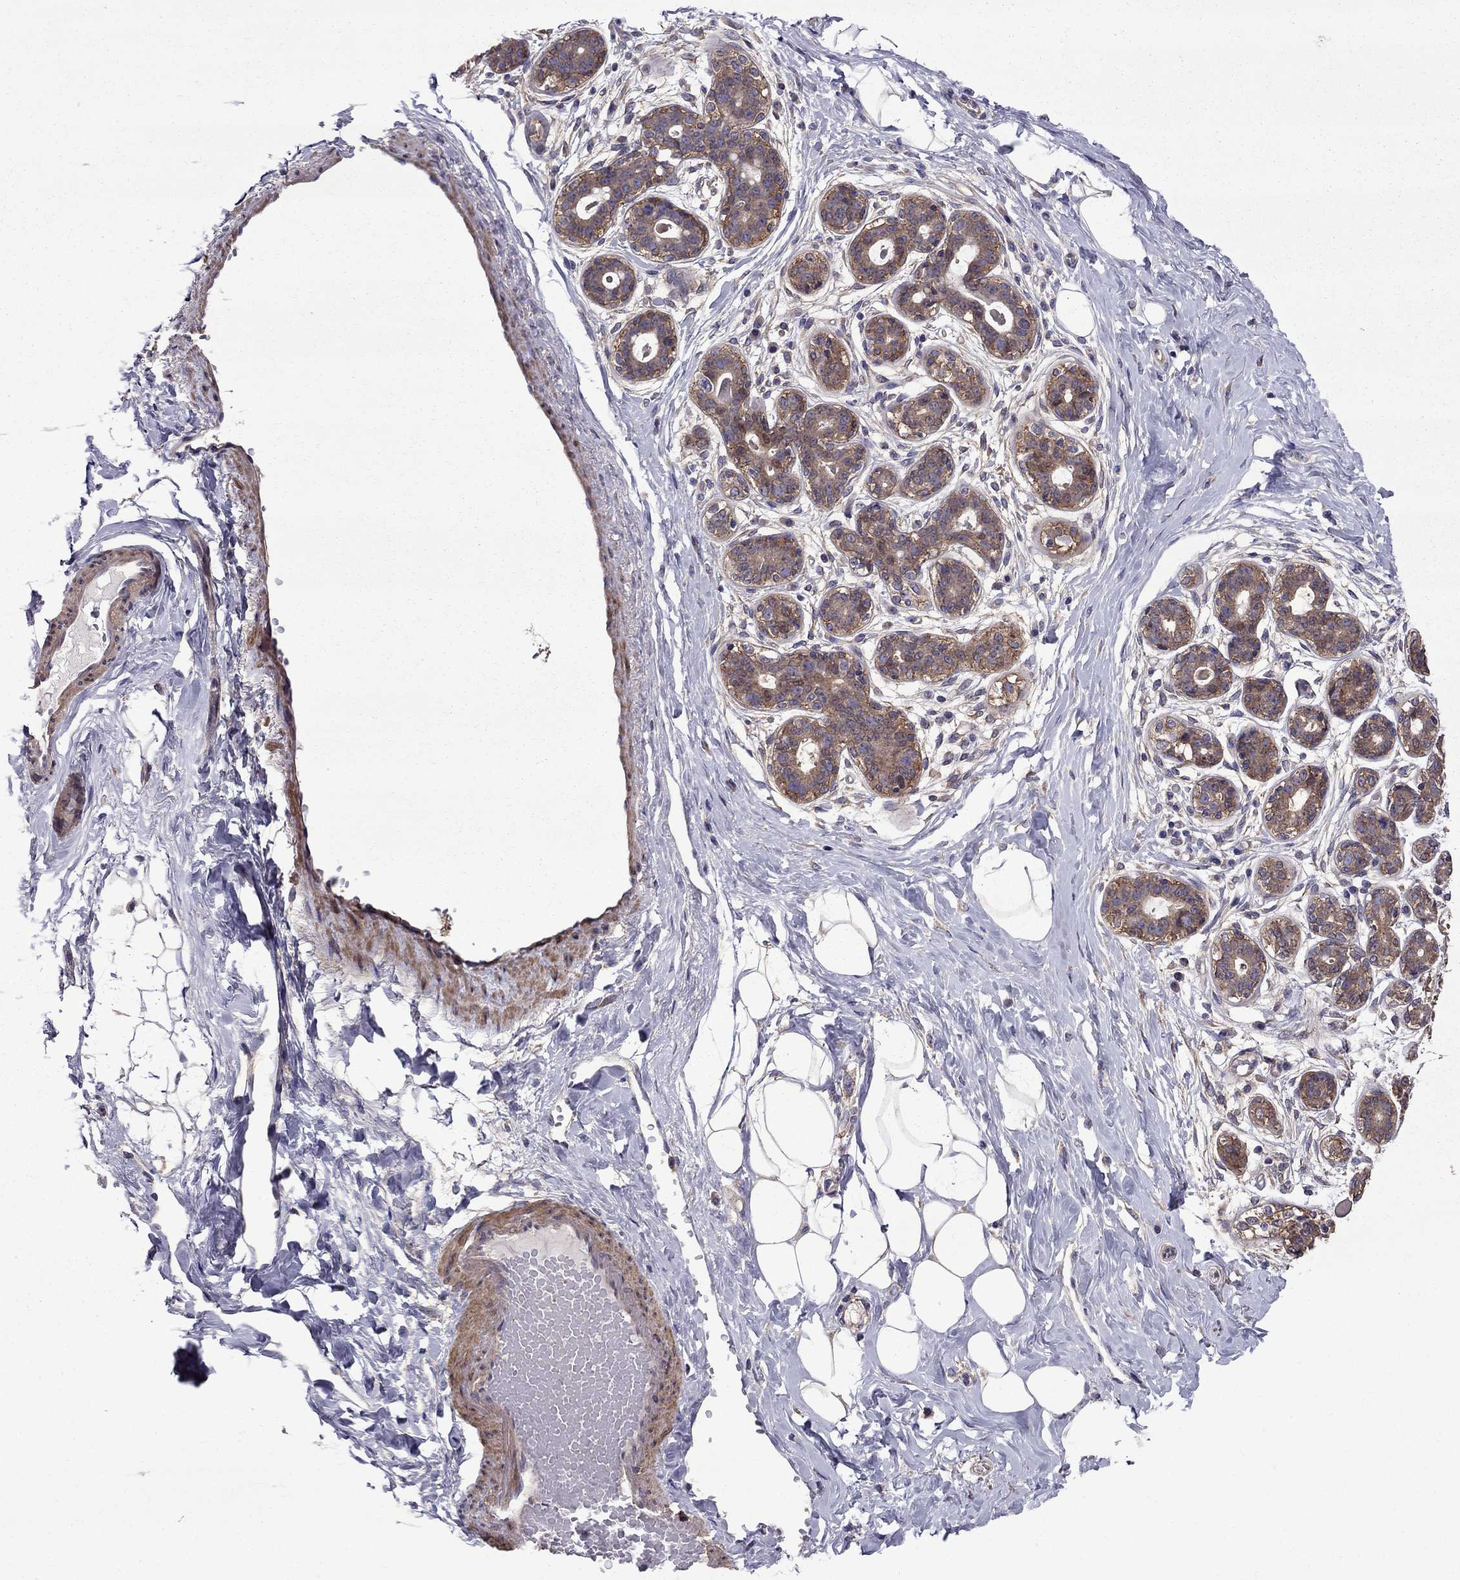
{"staining": {"intensity": "negative", "quantity": "none", "location": "none"}, "tissue": "breast", "cell_type": "Adipocytes", "image_type": "normal", "snomed": [{"axis": "morphology", "description": "Normal tissue, NOS"}, {"axis": "topography", "description": "Skin"}, {"axis": "topography", "description": "Breast"}], "caption": "Immunohistochemistry (IHC) histopathology image of benign breast: breast stained with DAB exhibits no significant protein positivity in adipocytes. Brightfield microscopy of immunohistochemistry stained with DAB (brown) and hematoxylin (blue), captured at high magnification.", "gene": "ITGB1", "patient": {"sex": "female", "age": 43}}